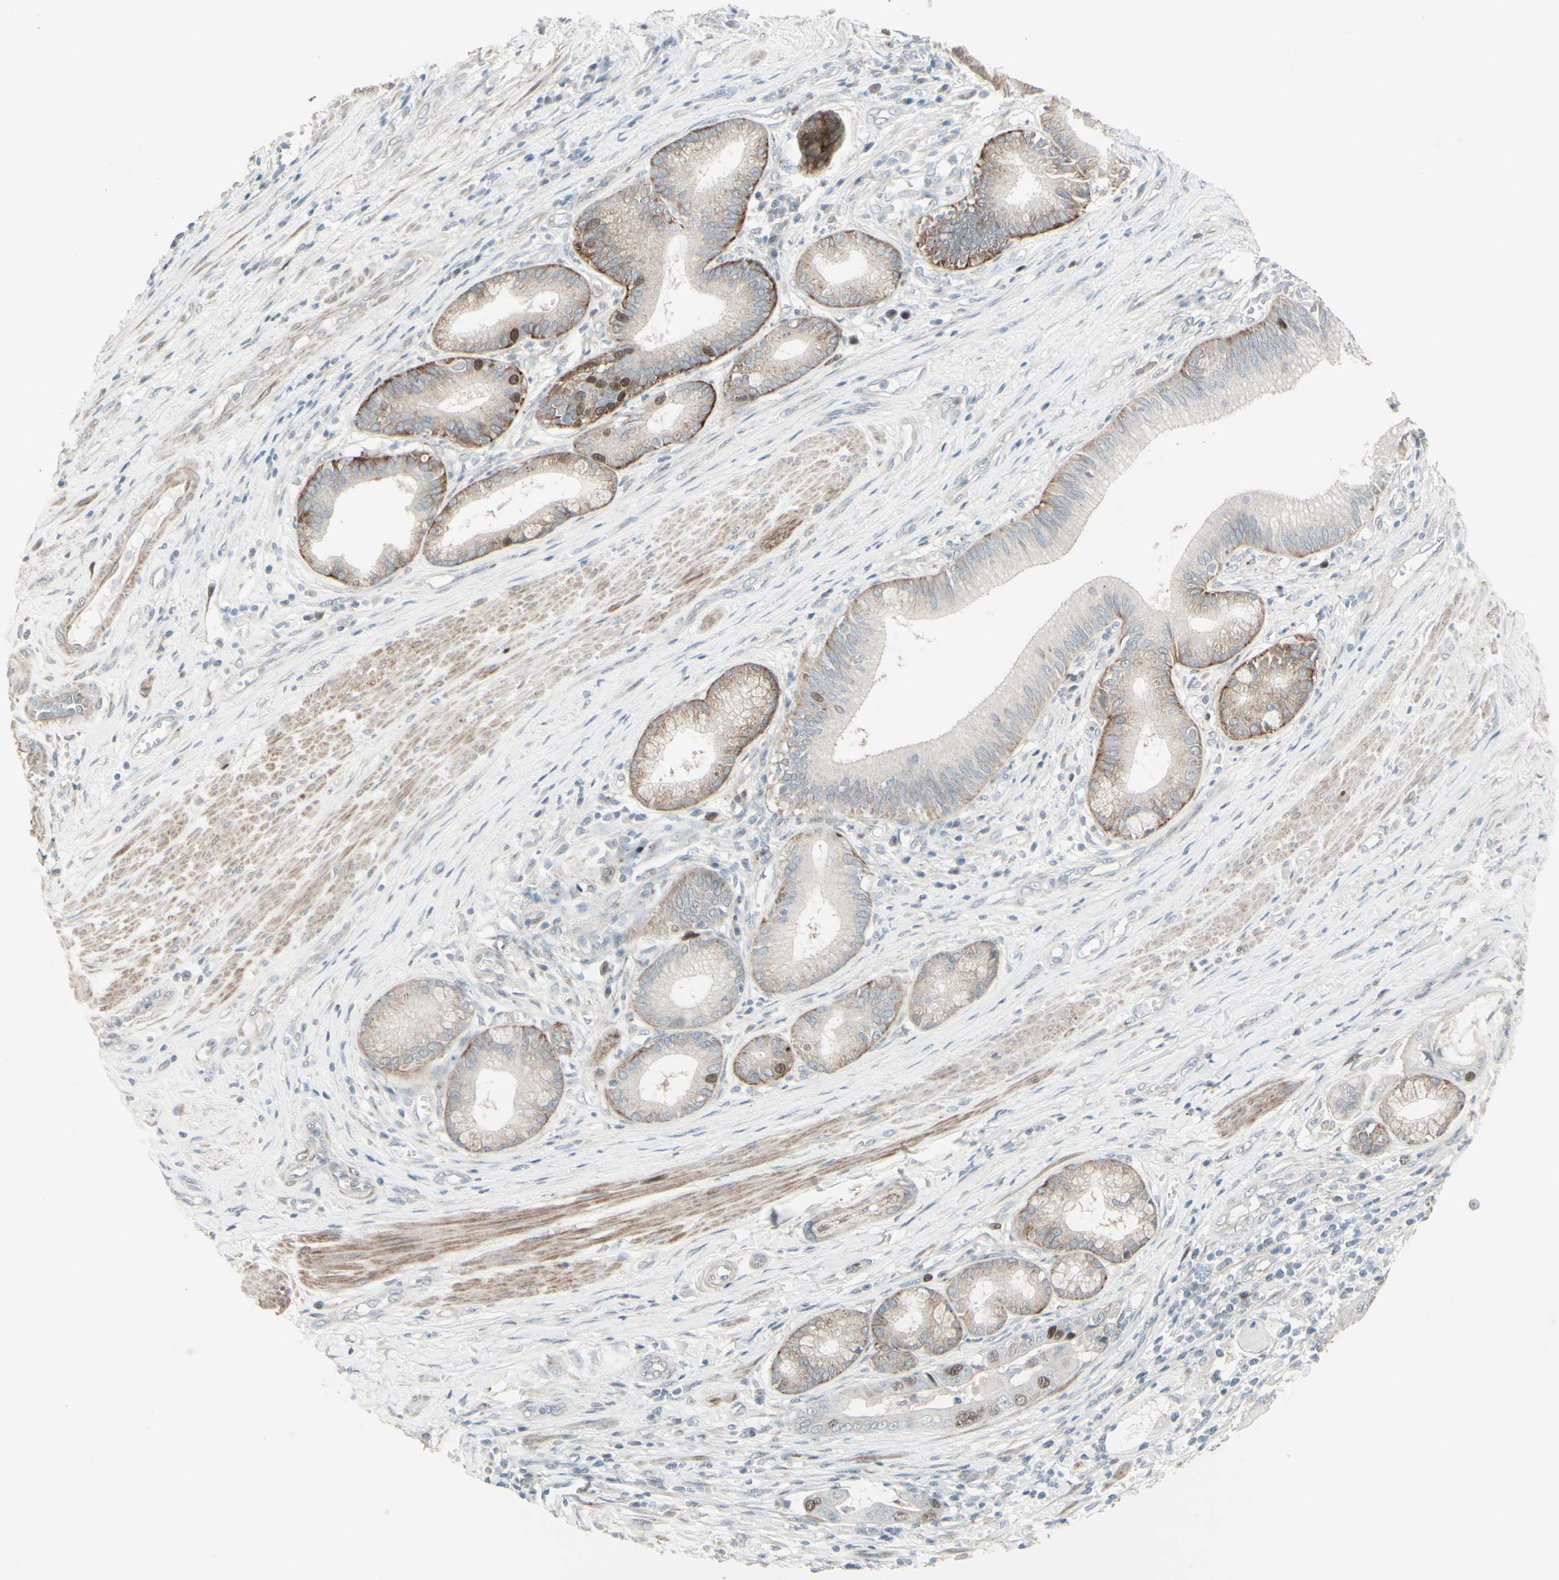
{"staining": {"intensity": "moderate", "quantity": "<25%", "location": "nuclear"}, "tissue": "pancreatic cancer", "cell_type": "Tumor cells", "image_type": "cancer", "snomed": [{"axis": "morphology", "description": "Adenocarcinoma, NOS"}, {"axis": "topography", "description": "Pancreas"}], "caption": "About <25% of tumor cells in human pancreatic cancer (adenocarcinoma) show moderate nuclear protein positivity as visualized by brown immunohistochemical staining.", "gene": "GMNN", "patient": {"sex": "female", "age": 75}}